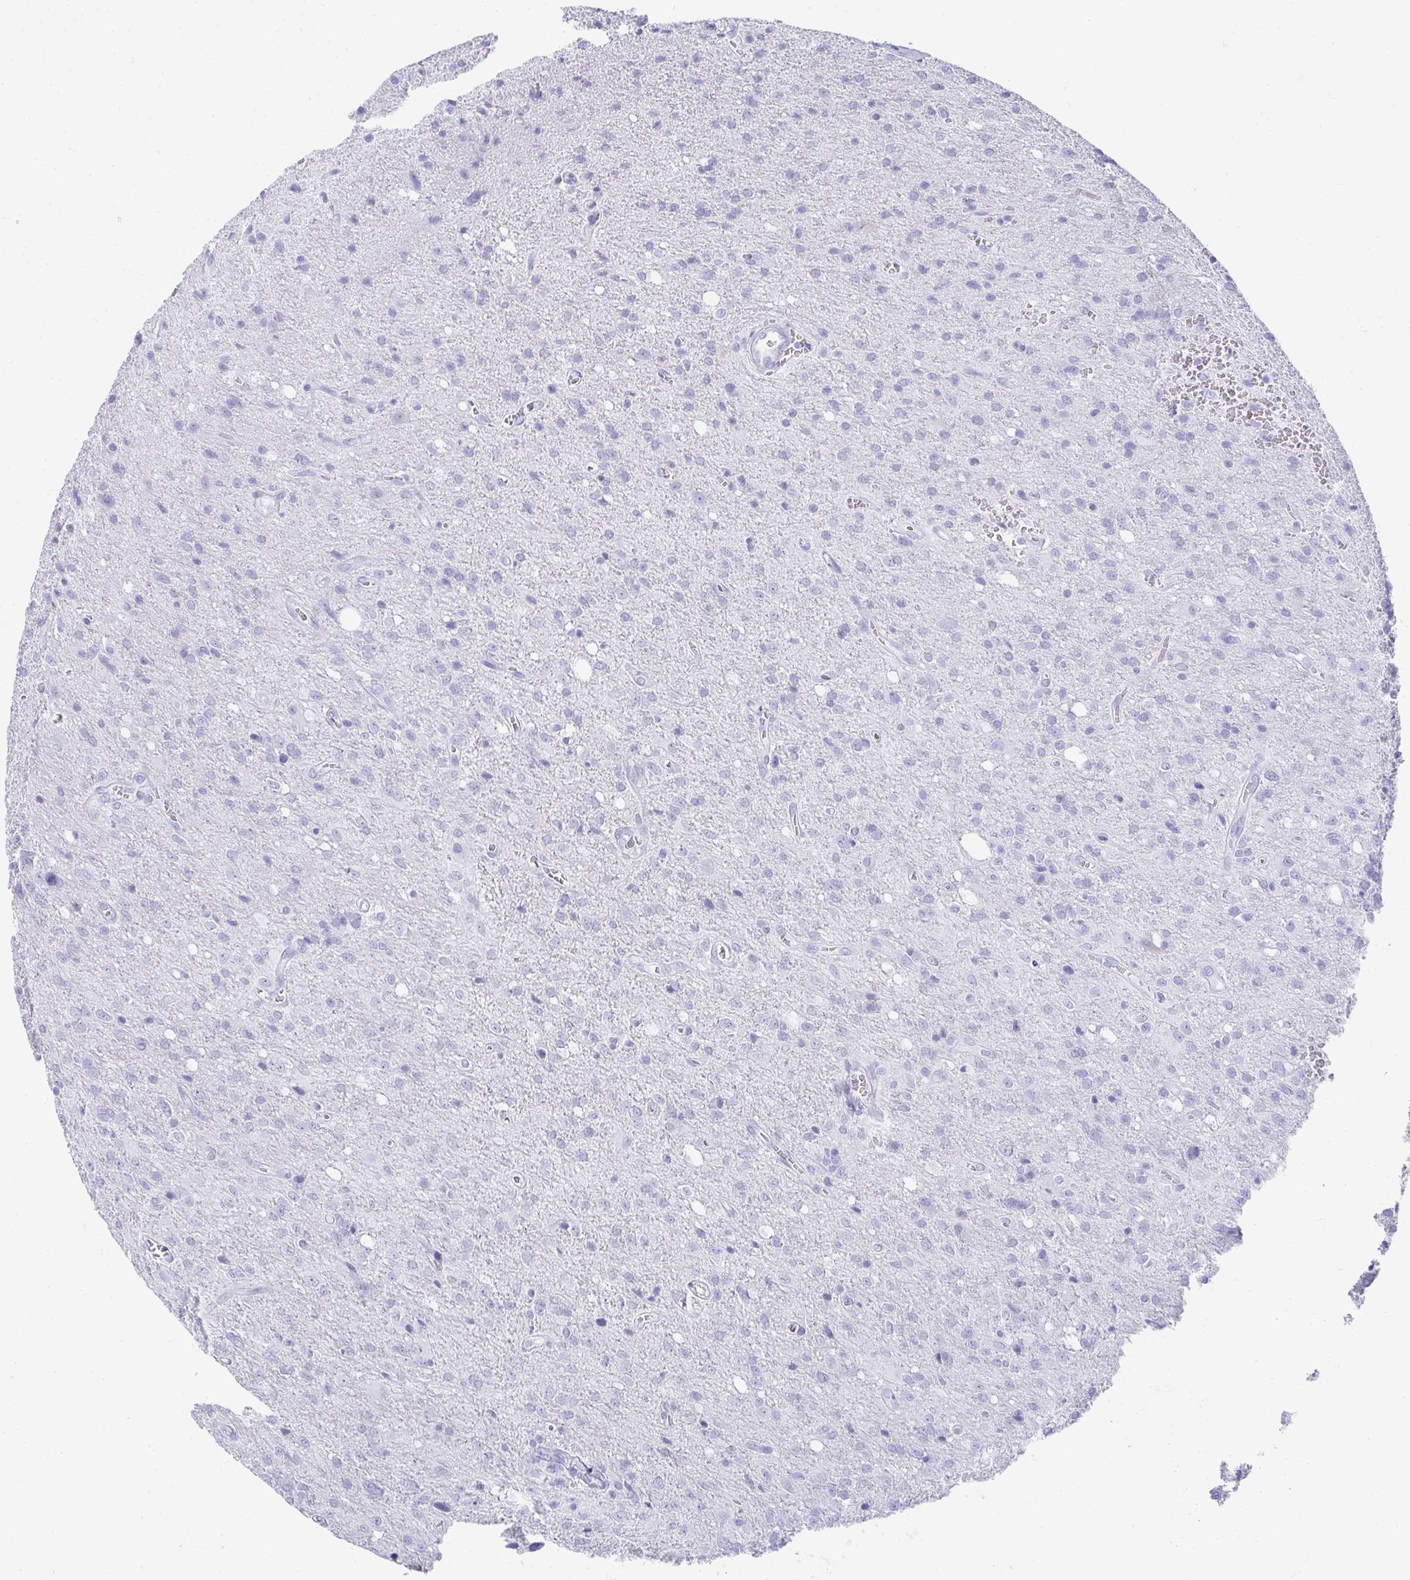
{"staining": {"intensity": "negative", "quantity": "none", "location": "none"}, "tissue": "glioma", "cell_type": "Tumor cells", "image_type": "cancer", "snomed": [{"axis": "morphology", "description": "Glioma, malignant, Low grade"}, {"axis": "topography", "description": "Brain"}], "caption": "Tumor cells show no significant expression in glioma.", "gene": "TNNT1", "patient": {"sex": "male", "age": 66}}